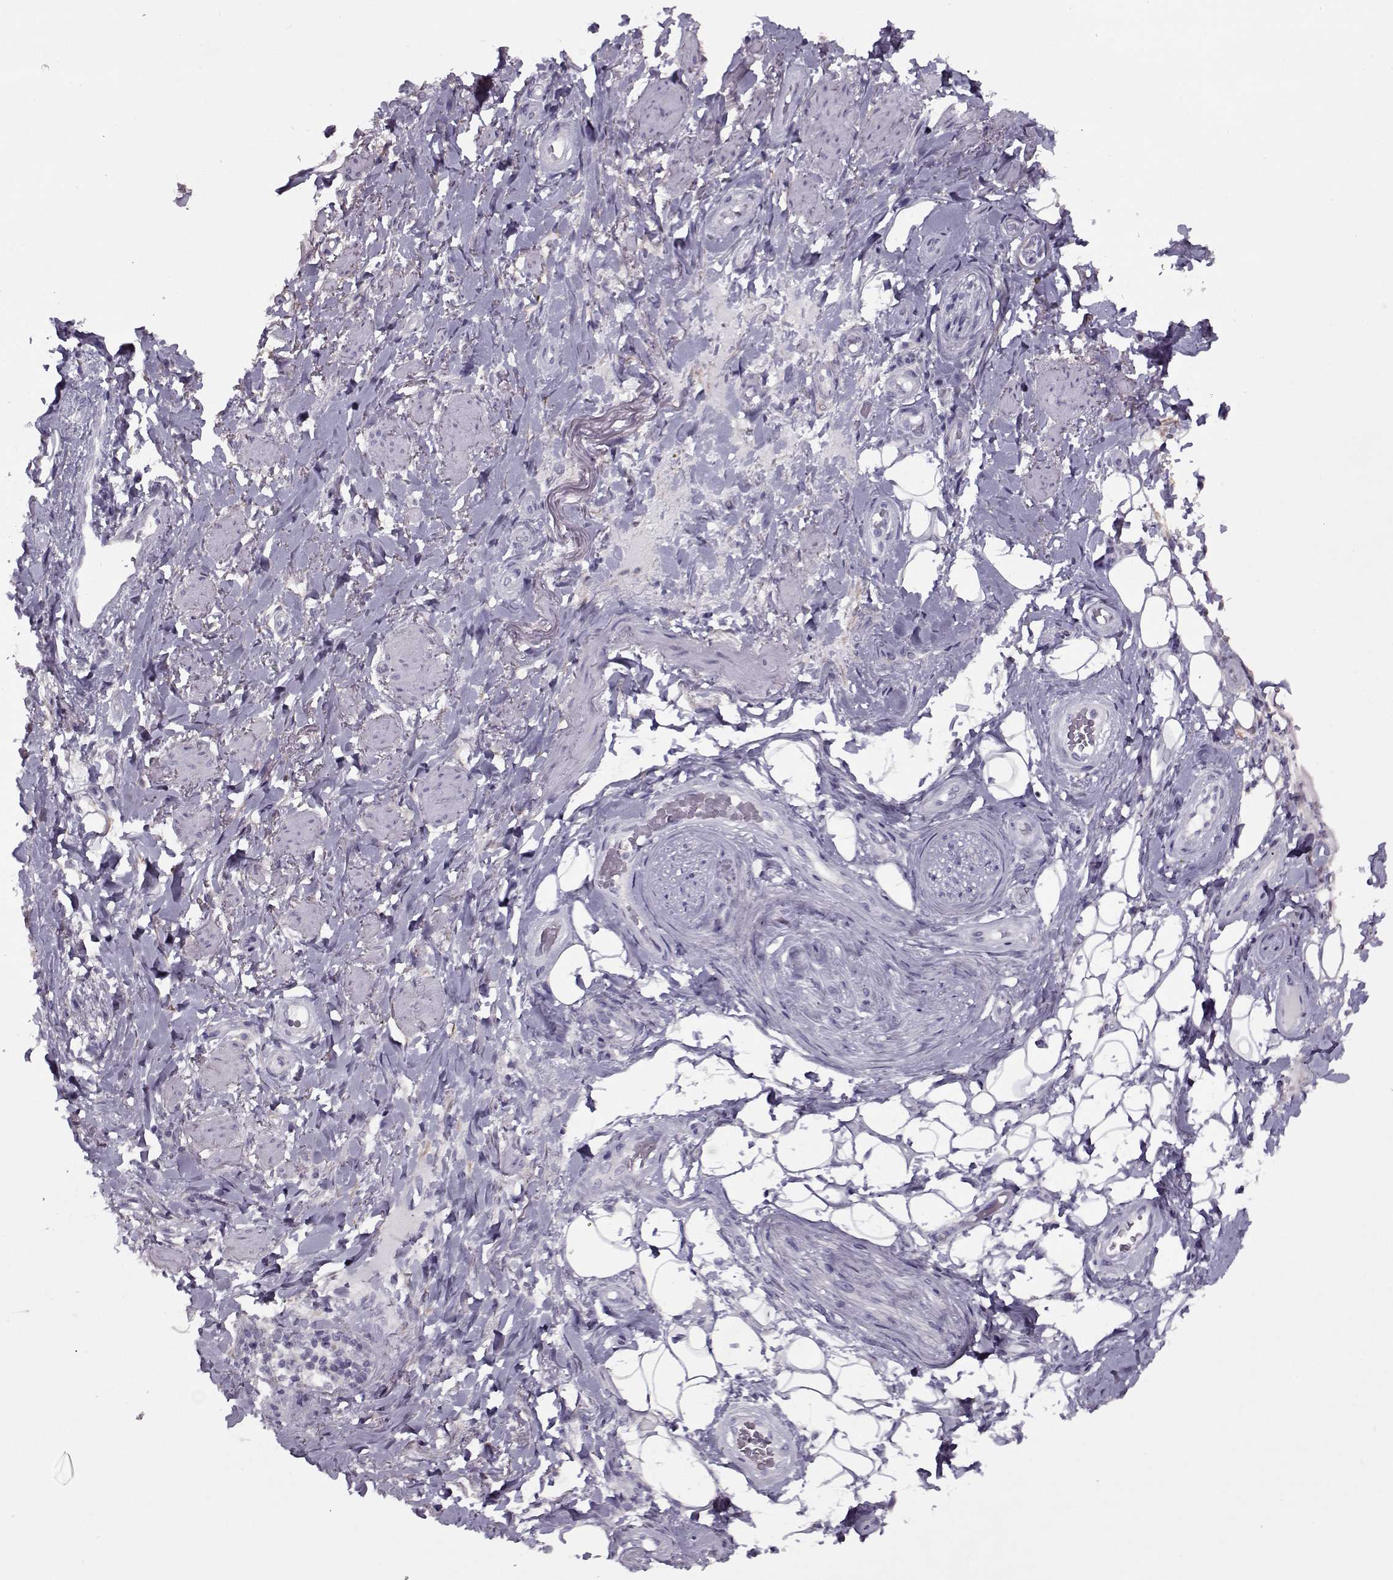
{"staining": {"intensity": "negative", "quantity": "none", "location": "none"}, "tissue": "adipose tissue", "cell_type": "Adipocytes", "image_type": "normal", "snomed": [{"axis": "morphology", "description": "Normal tissue, NOS"}, {"axis": "topography", "description": "Anal"}, {"axis": "topography", "description": "Peripheral nerve tissue"}], "caption": "A high-resolution histopathology image shows IHC staining of benign adipose tissue, which shows no significant staining in adipocytes. (Brightfield microscopy of DAB (3,3'-diaminobenzidine) immunohistochemistry at high magnification).", "gene": "PP2D1", "patient": {"sex": "male", "age": 53}}